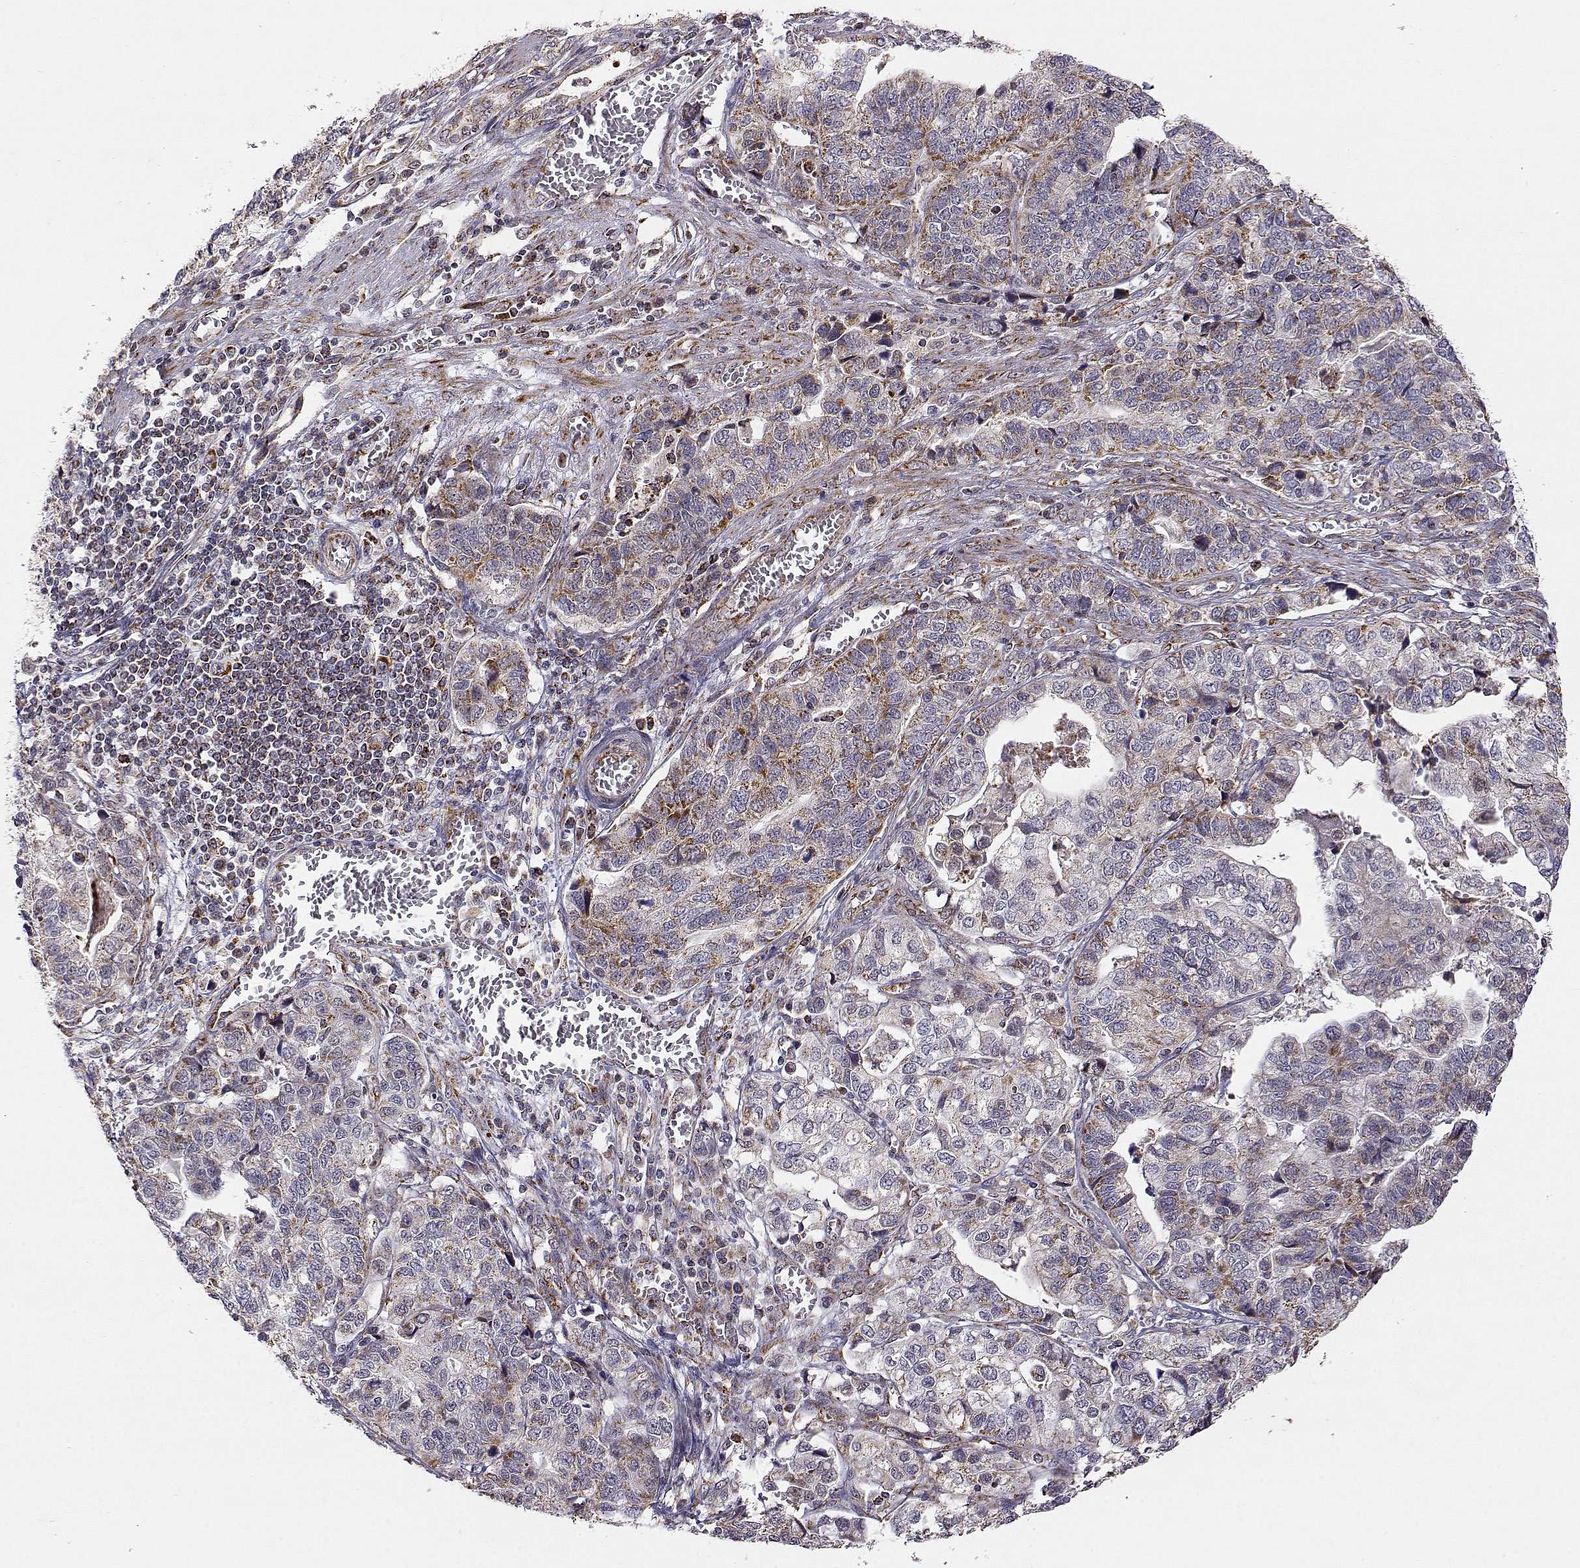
{"staining": {"intensity": "weak", "quantity": ">75%", "location": "cytoplasmic/membranous"}, "tissue": "stomach cancer", "cell_type": "Tumor cells", "image_type": "cancer", "snomed": [{"axis": "morphology", "description": "Adenocarcinoma, NOS"}, {"axis": "topography", "description": "Stomach, upper"}], "caption": "DAB (3,3'-diaminobenzidine) immunohistochemical staining of adenocarcinoma (stomach) reveals weak cytoplasmic/membranous protein expression in about >75% of tumor cells.", "gene": "EXOG", "patient": {"sex": "female", "age": 67}}